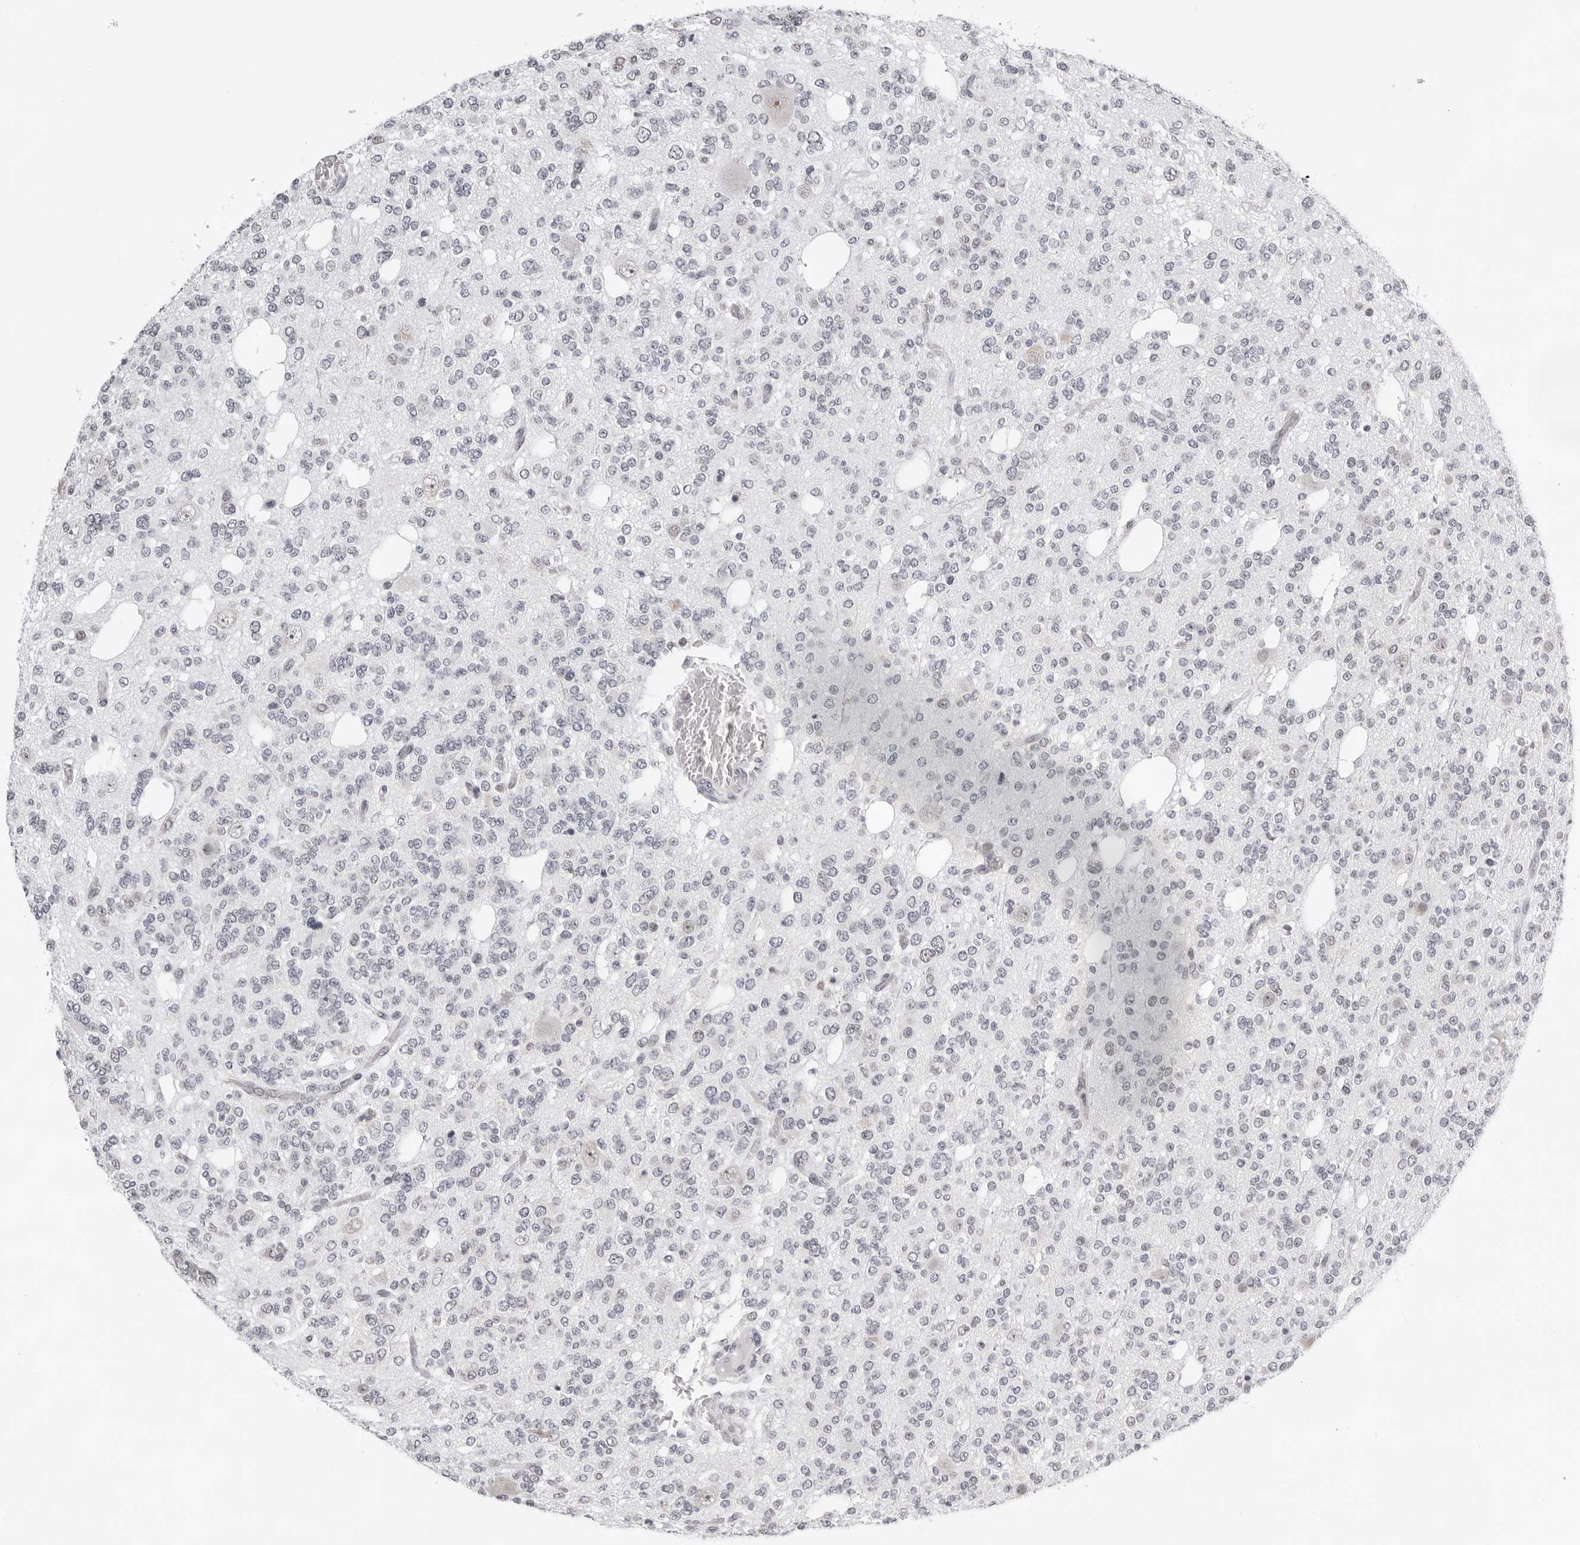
{"staining": {"intensity": "negative", "quantity": "none", "location": "none"}, "tissue": "glioma", "cell_type": "Tumor cells", "image_type": "cancer", "snomed": [{"axis": "morphology", "description": "Glioma, malignant, Low grade"}, {"axis": "topography", "description": "Brain"}], "caption": "Histopathology image shows no protein positivity in tumor cells of malignant low-grade glioma tissue. (Brightfield microscopy of DAB (3,3'-diaminobenzidine) IHC at high magnification).", "gene": "USP1", "patient": {"sex": "male", "age": 38}}